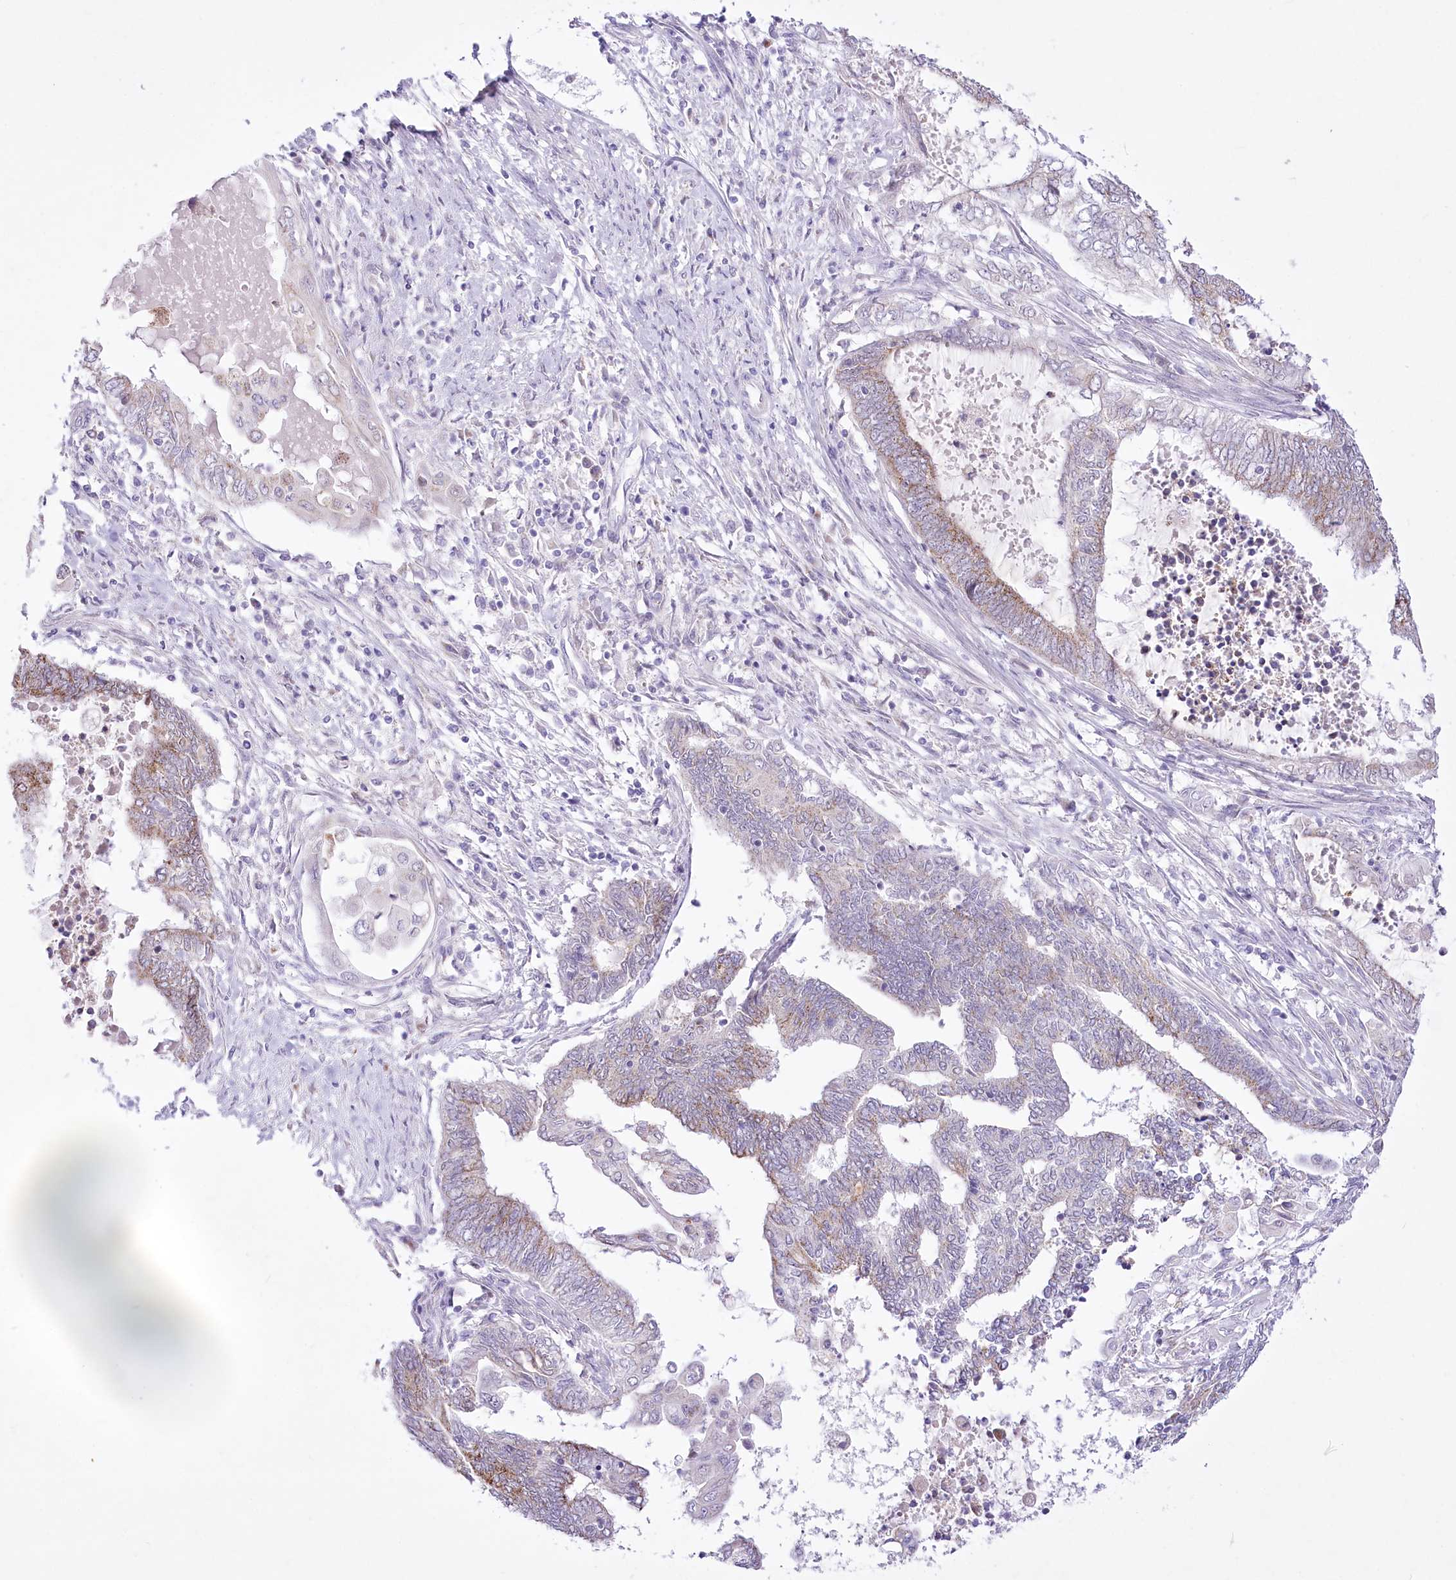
{"staining": {"intensity": "weak", "quantity": "<25%", "location": "cytoplasmic/membranous"}, "tissue": "endometrial cancer", "cell_type": "Tumor cells", "image_type": "cancer", "snomed": [{"axis": "morphology", "description": "Adenocarcinoma, NOS"}, {"axis": "topography", "description": "Uterus"}, {"axis": "topography", "description": "Endometrium"}], "caption": "A high-resolution photomicrograph shows IHC staining of endometrial cancer (adenocarcinoma), which shows no significant staining in tumor cells. (Brightfield microscopy of DAB immunohistochemistry (IHC) at high magnification).", "gene": "BEND7", "patient": {"sex": "female", "age": 70}}